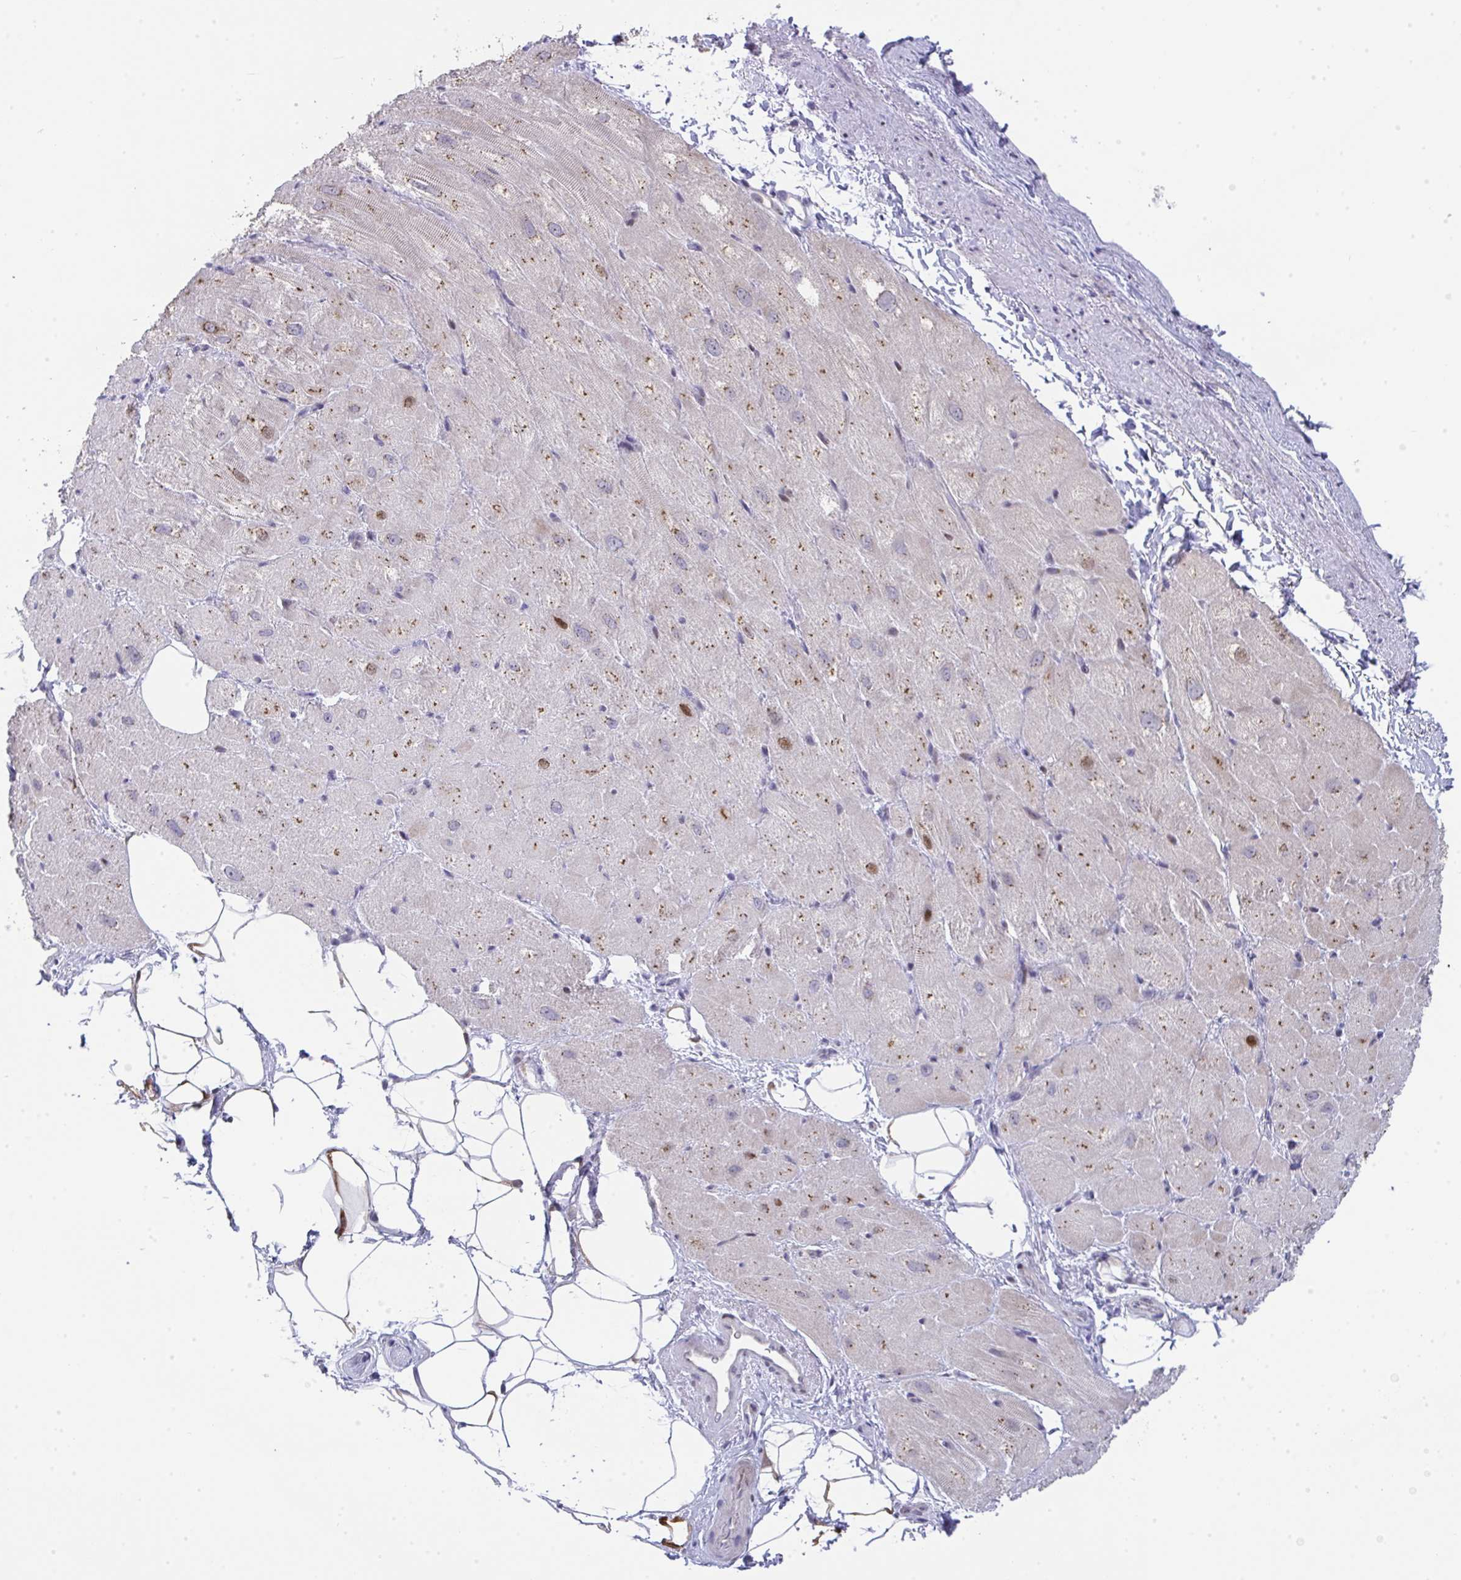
{"staining": {"intensity": "moderate", "quantity": "<25%", "location": "nuclear"}, "tissue": "heart muscle", "cell_type": "Cardiomyocytes", "image_type": "normal", "snomed": [{"axis": "morphology", "description": "Normal tissue, NOS"}, {"axis": "topography", "description": "Heart"}], "caption": "Benign heart muscle was stained to show a protein in brown. There is low levels of moderate nuclear expression in approximately <25% of cardiomyocytes.", "gene": "GALNT16", "patient": {"sex": "male", "age": 62}}